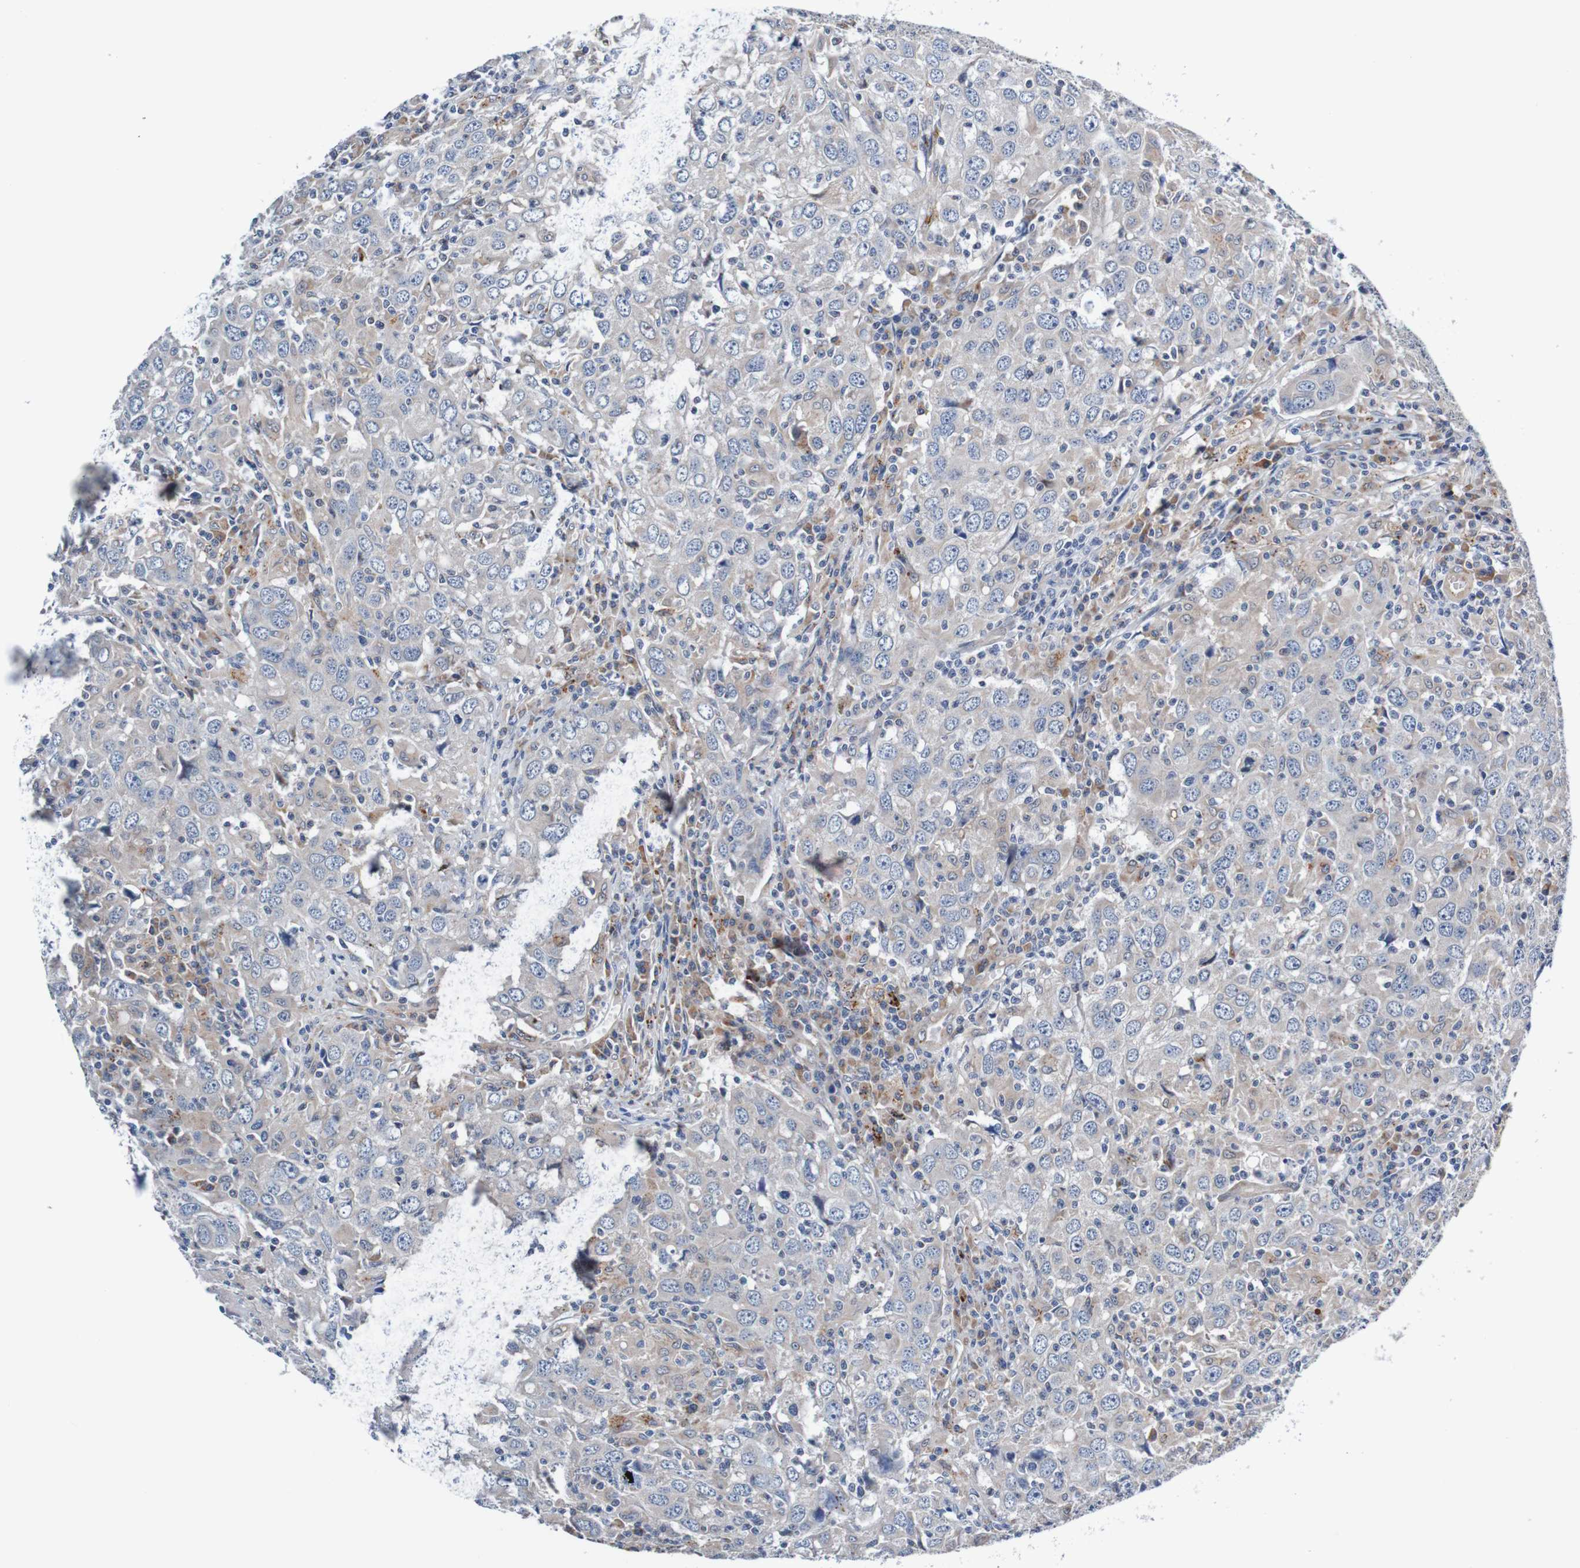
{"staining": {"intensity": "weak", "quantity": "<25%", "location": "cytoplasmic/membranous"}, "tissue": "head and neck cancer", "cell_type": "Tumor cells", "image_type": "cancer", "snomed": [{"axis": "morphology", "description": "Adenocarcinoma, NOS"}, {"axis": "topography", "description": "Salivary gland"}, {"axis": "topography", "description": "Head-Neck"}], "caption": "Micrograph shows no significant protein staining in tumor cells of head and neck adenocarcinoma.", "gene": "CPED1", "patient": {"sex": "female", "age": 65}}